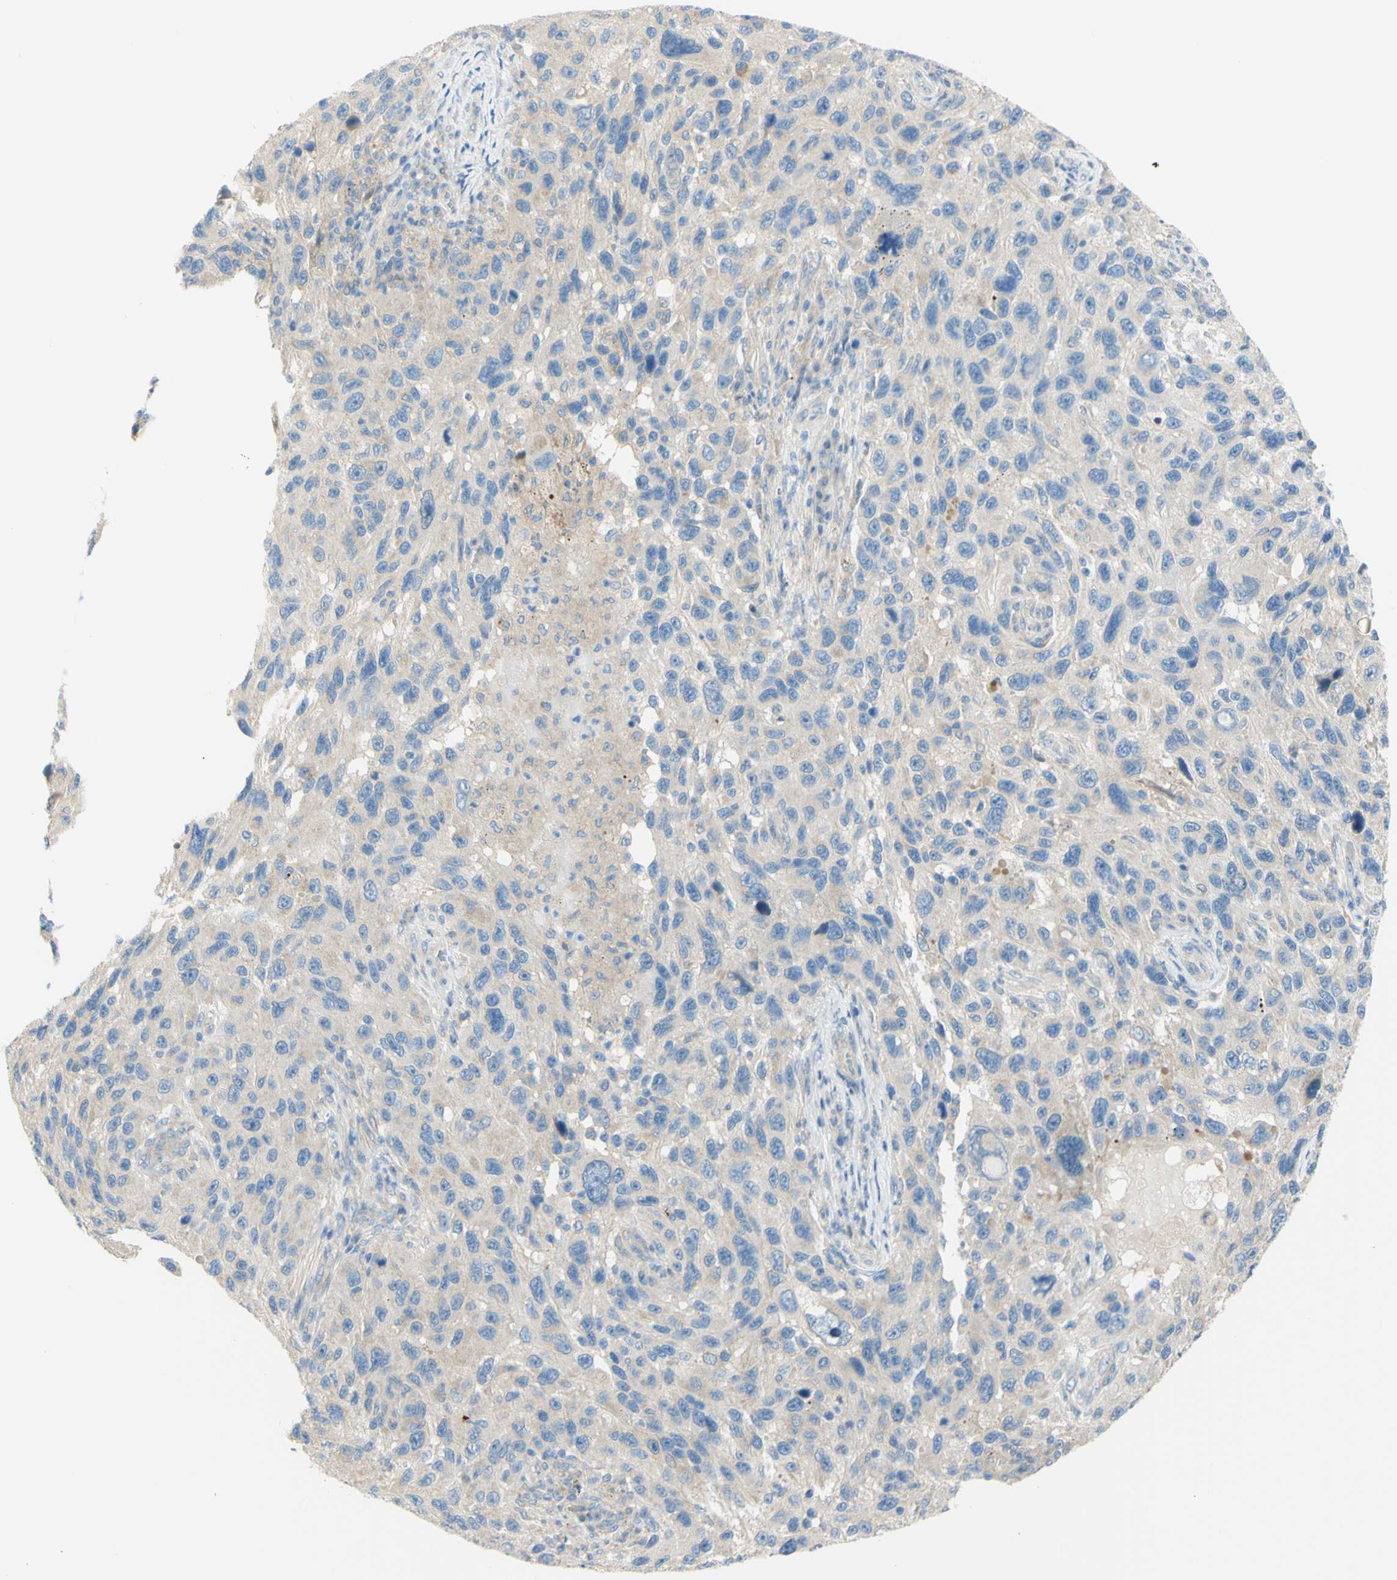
{"staining": {"intensity": "negative", "quantity": "none", "location": "none"}, "tissue": "melanoma", "cell_type": "Tumor cells", "image_type": "cancer", "snomed": [{"axis": "morphology", "description": "Malignant melanoma, NOS"}, {"axis": "topography", "description": "Skin"}], "caption": "An image of human melanoma is negative for staining in tumor cells. (IHC, brightfield microscopy, high magnification).", "gene": "GCNT3", "patient": {"sex": "male", "age": 53}}